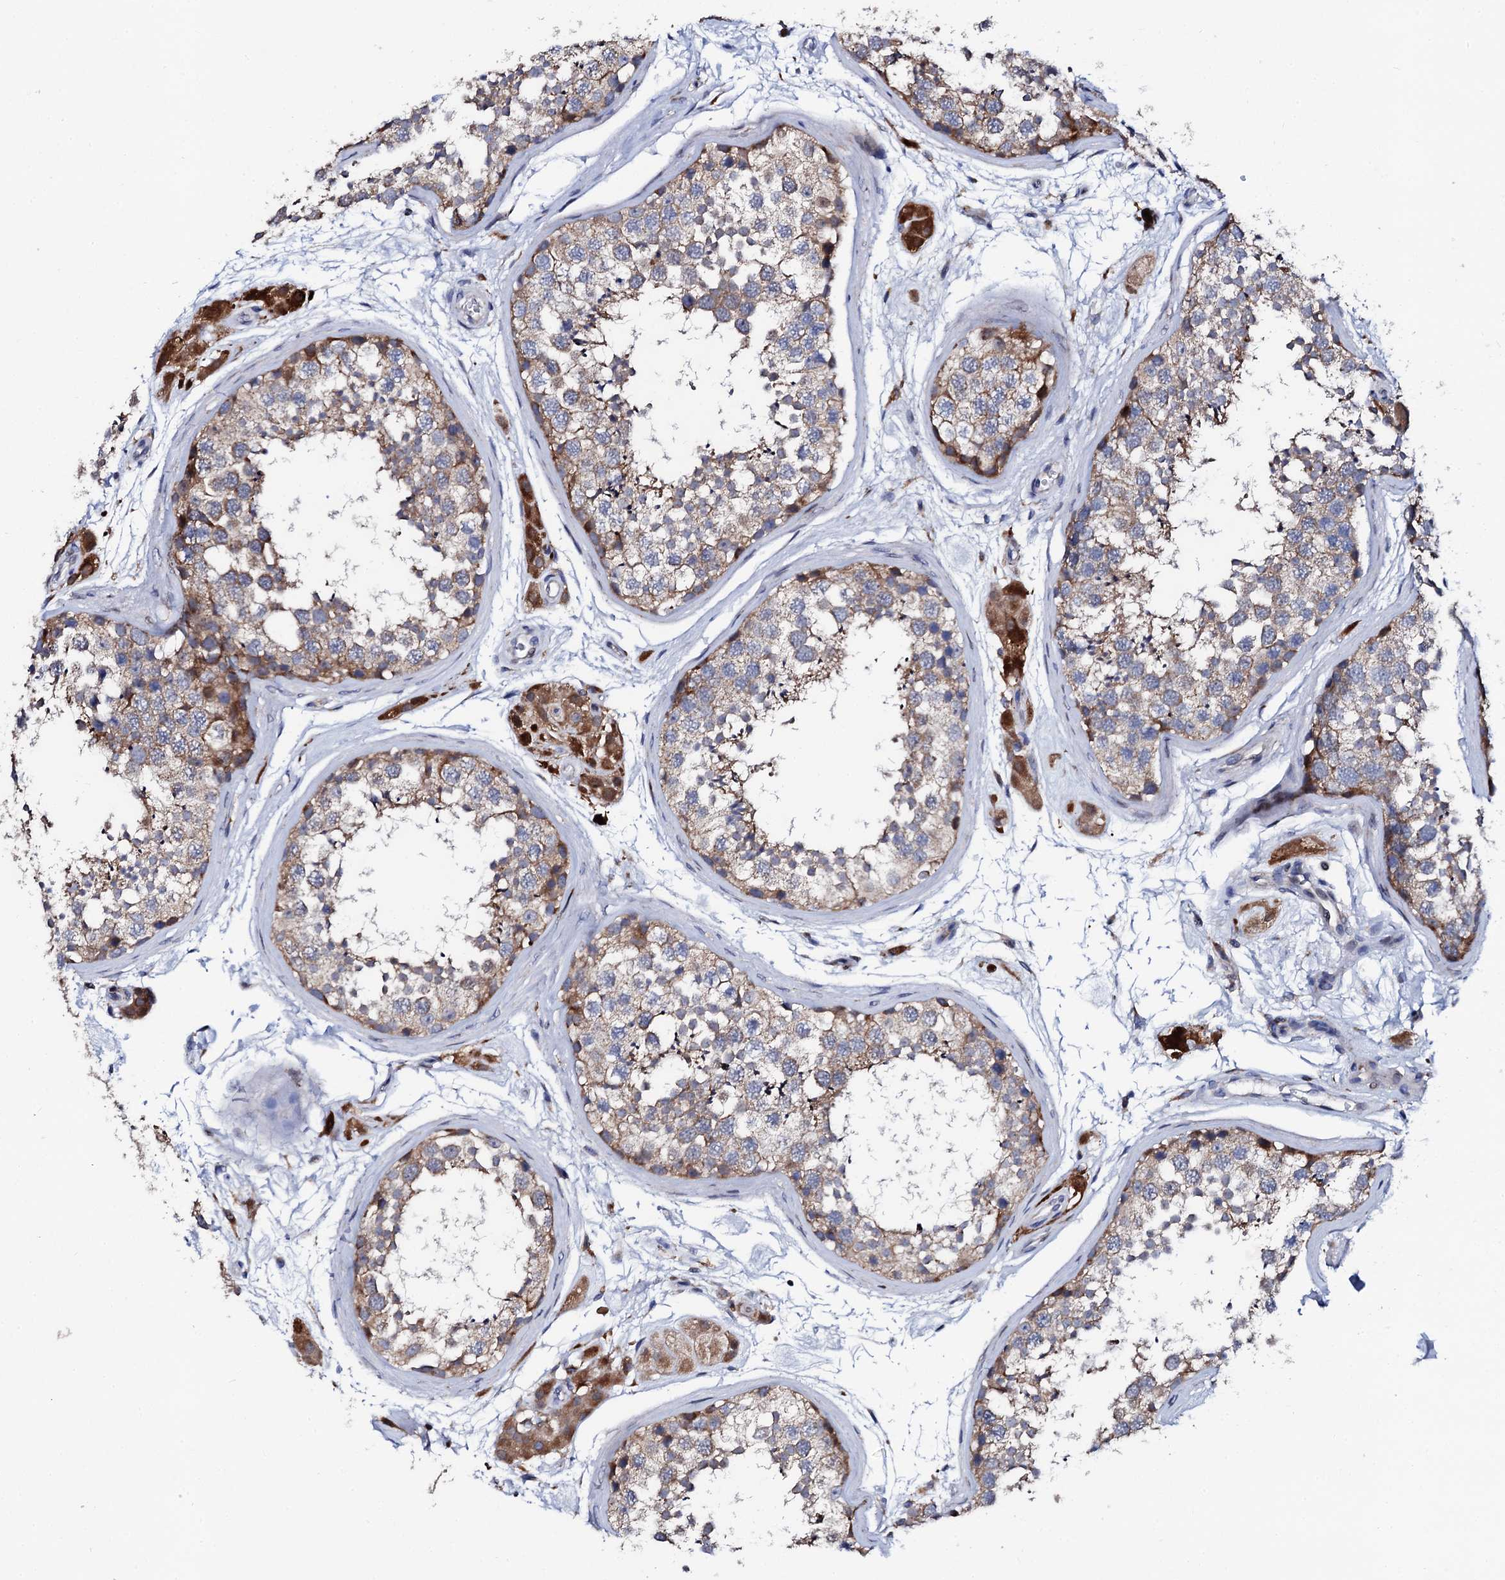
{"staining": {"intensity": "moderate", "quantity": ">75%", "location": "cytoplasmic/membranous"}, "tissue": "testis", "cell_type": "Cells in seminiferous ducts", "image_type": "normal", "snomed": [{"axis": "morphology", "description": "Normal tissue, NOS"}, {"axis": "topography", "description": "Testis"}], "caption": "Immunohistochemistry (IHC) micrograph of benign human testis stained for a protein (brown), which demonstrates medium levels of moderate cytoplasmic/membranous staining in about >75% of cells in seminiferous ducts.", "gene": "TCIRG1", "patient": {"sex": "male", "age": 56}}